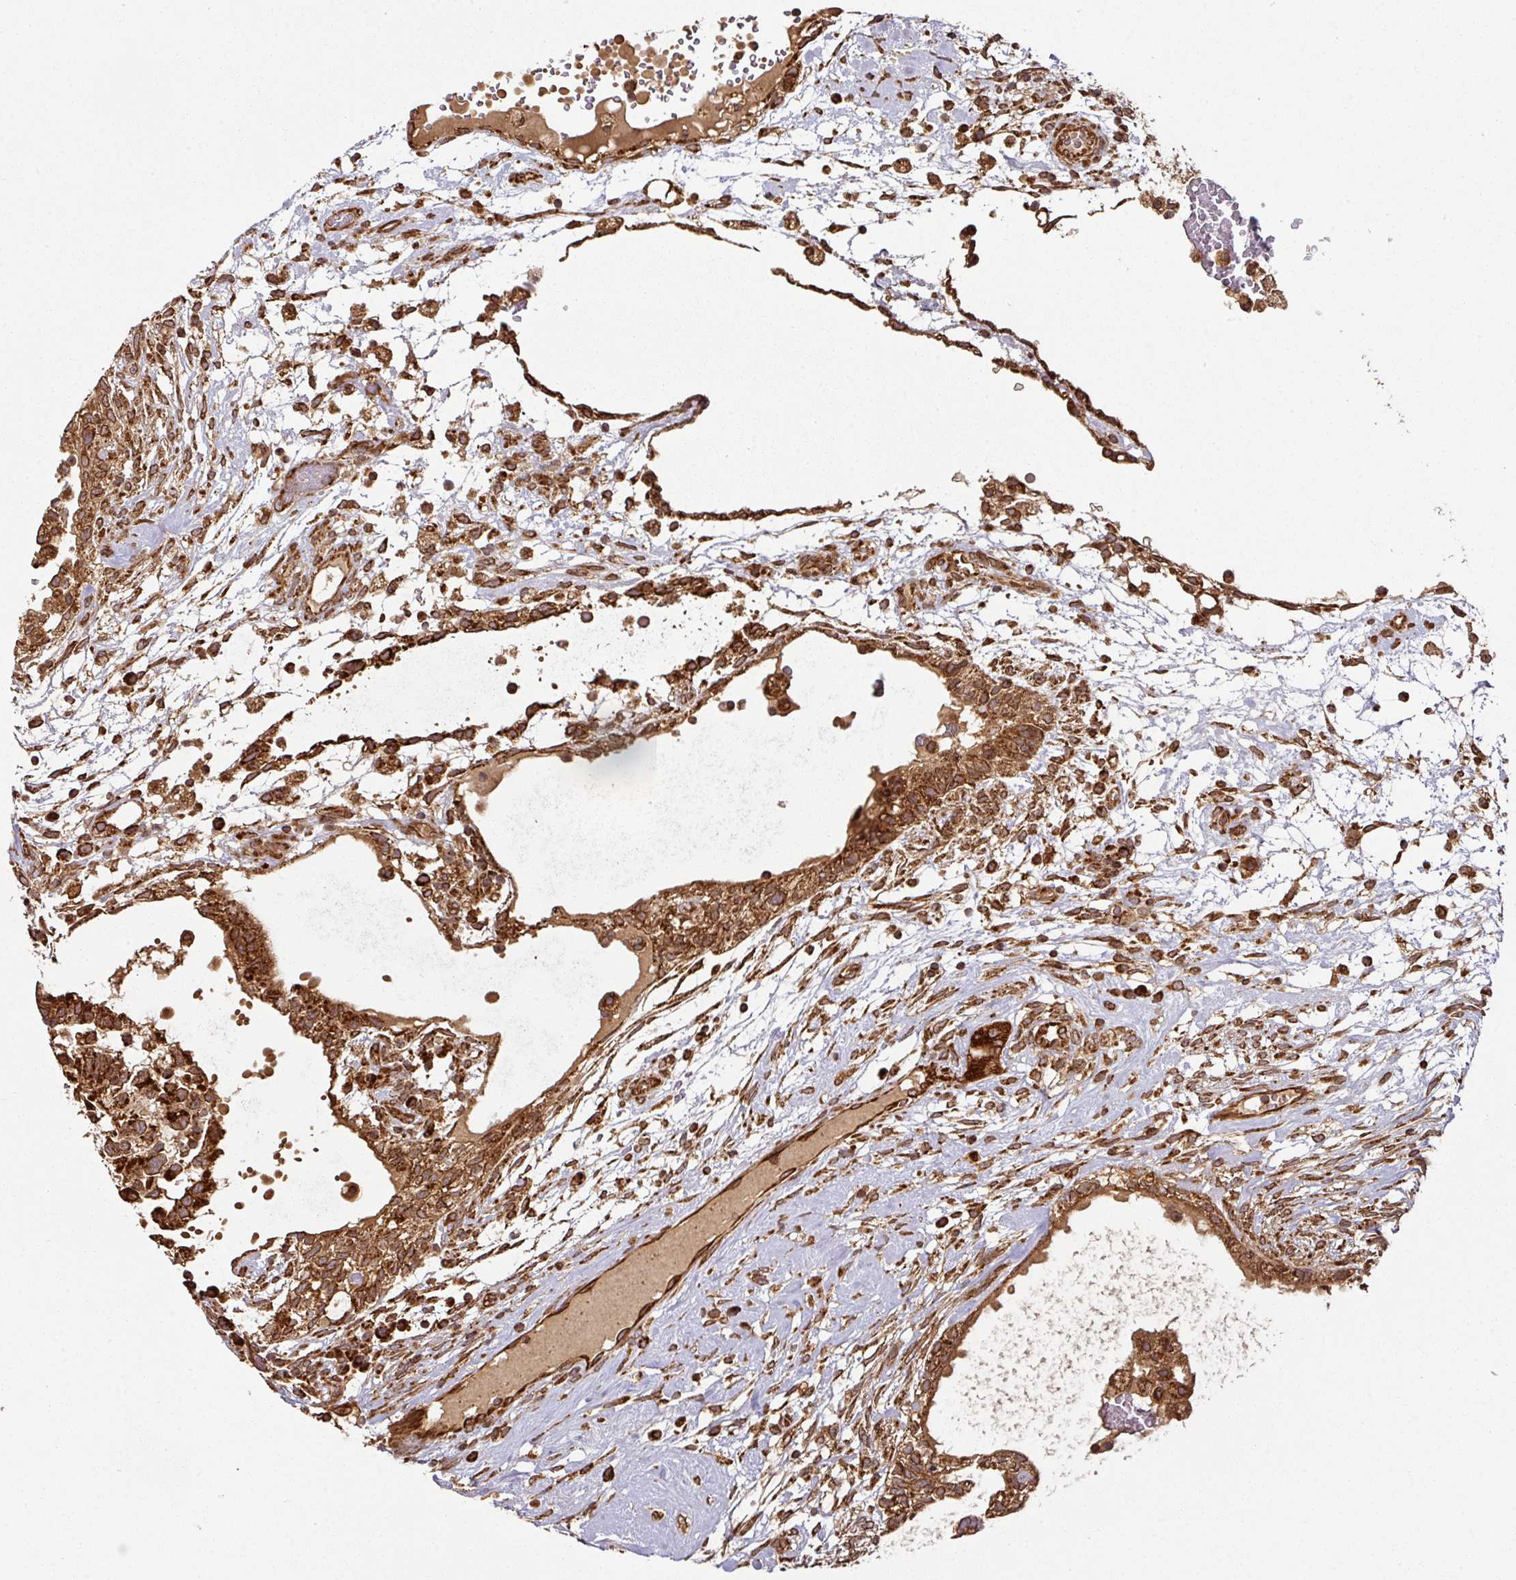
{"staining": {"intensity": "strong", "quantity": ">75%", "location": "cytoplasmic/membranous"}, "tissue": "testis cancer", "cell_type": "Tumor cells", "image_type": "cancer", "snomed": [{"axis": "morphology", "description": "Carcinoma, Embryonal, NOS"}, {"axis": "topography", "description": "Testis"}], "caption": "This histopathology image shows immunohistochemistry staining of testis cancer (embryonal carcinoma), with high strong cytoplasmic/membranous staining in about >75% of tumor cells.", "gene": "TRAP1", "patient": {"sex": "male", "age": 32}}